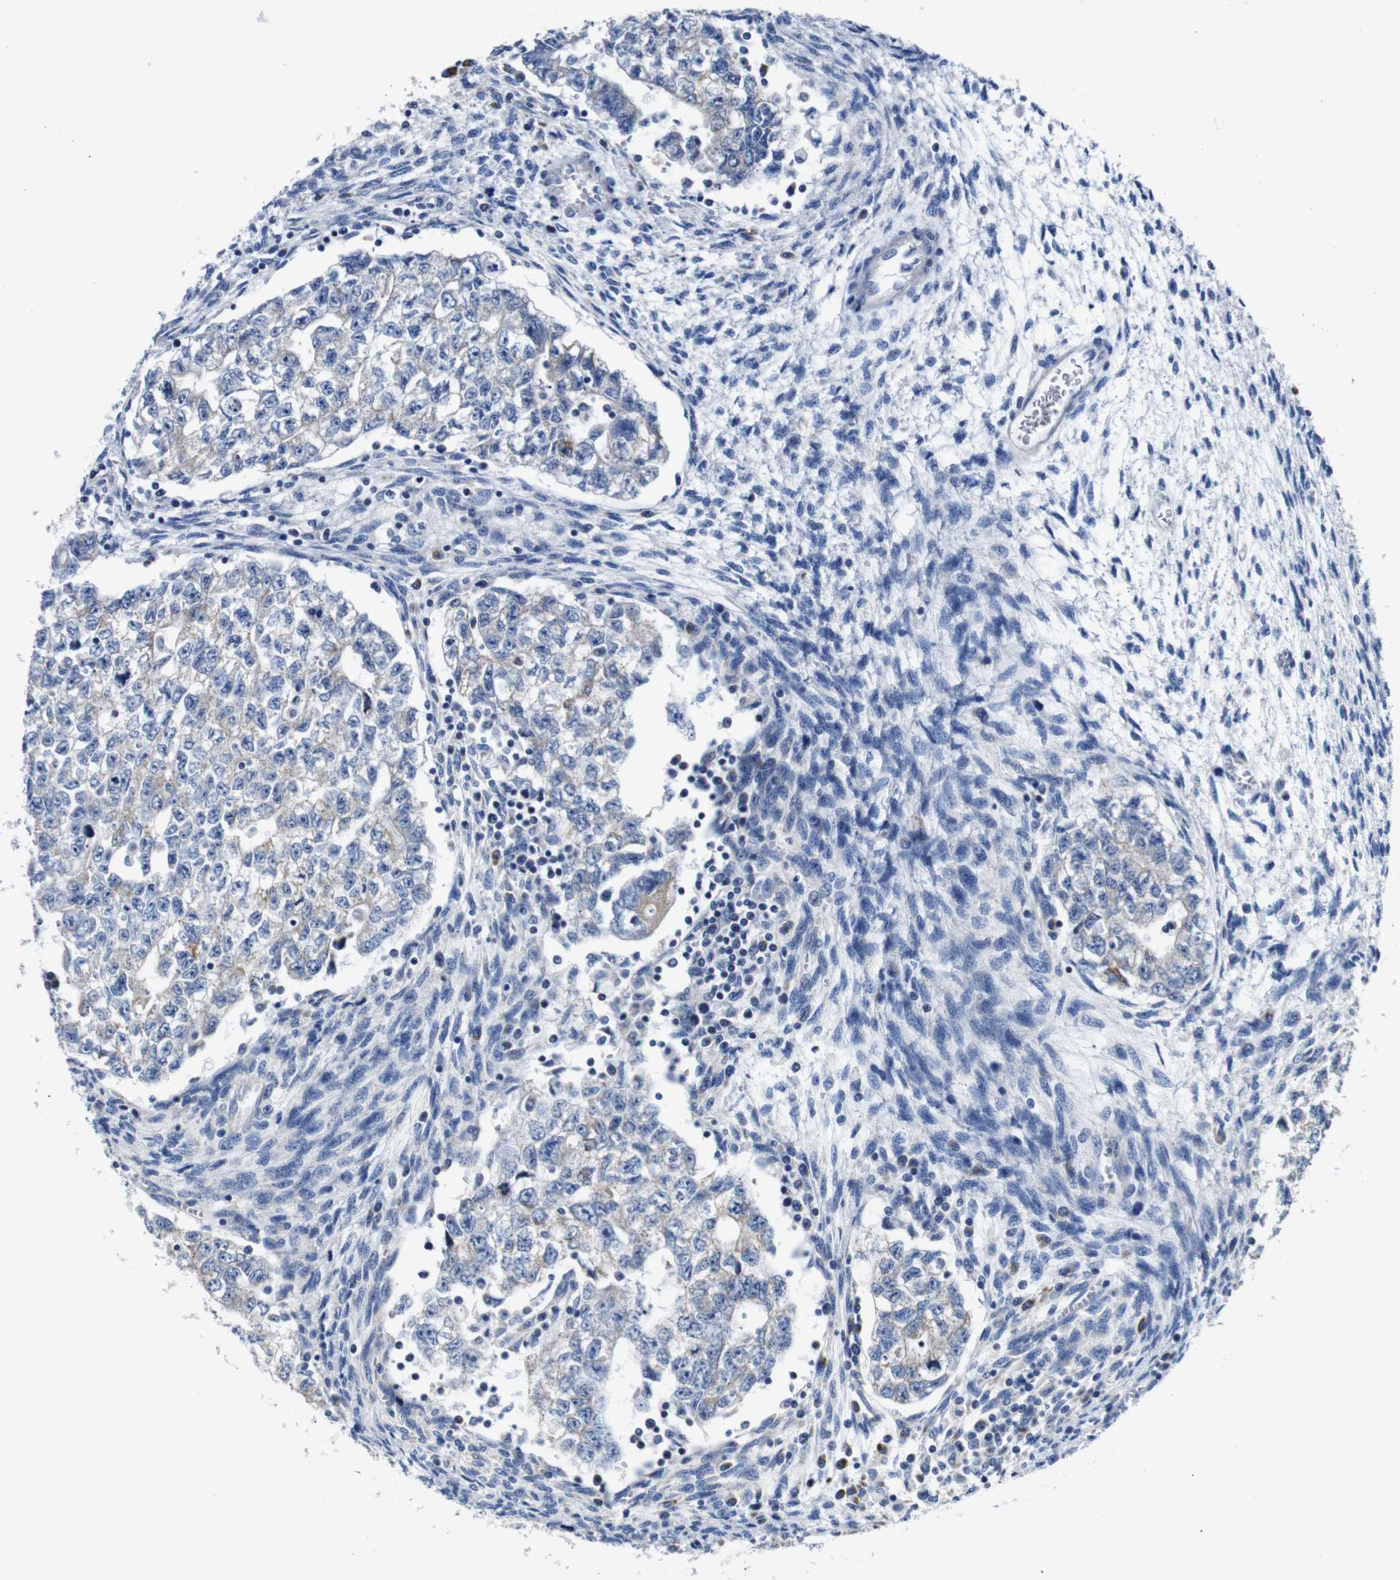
{"staining": {"intensity": "weak", "quantity": "<25%", "location": "cytoplasmic/membranous"}, "tissue": "testis cancer", "cell_type": "Tumor cells", "image_type": "cancer", "snomed": [{"axis": "morphology", "description": "Seminoma, NOS"}, {"axis": "morphology", "description": "Carcinoma, Embryonal, NOS"}, {"axis": "topography", "description": "Testis"}], "caption": "Tumor cells show no significant positivity in testis cancer.", "gene": "SNX19", "patient": {"sex": "male", "age": 38}}